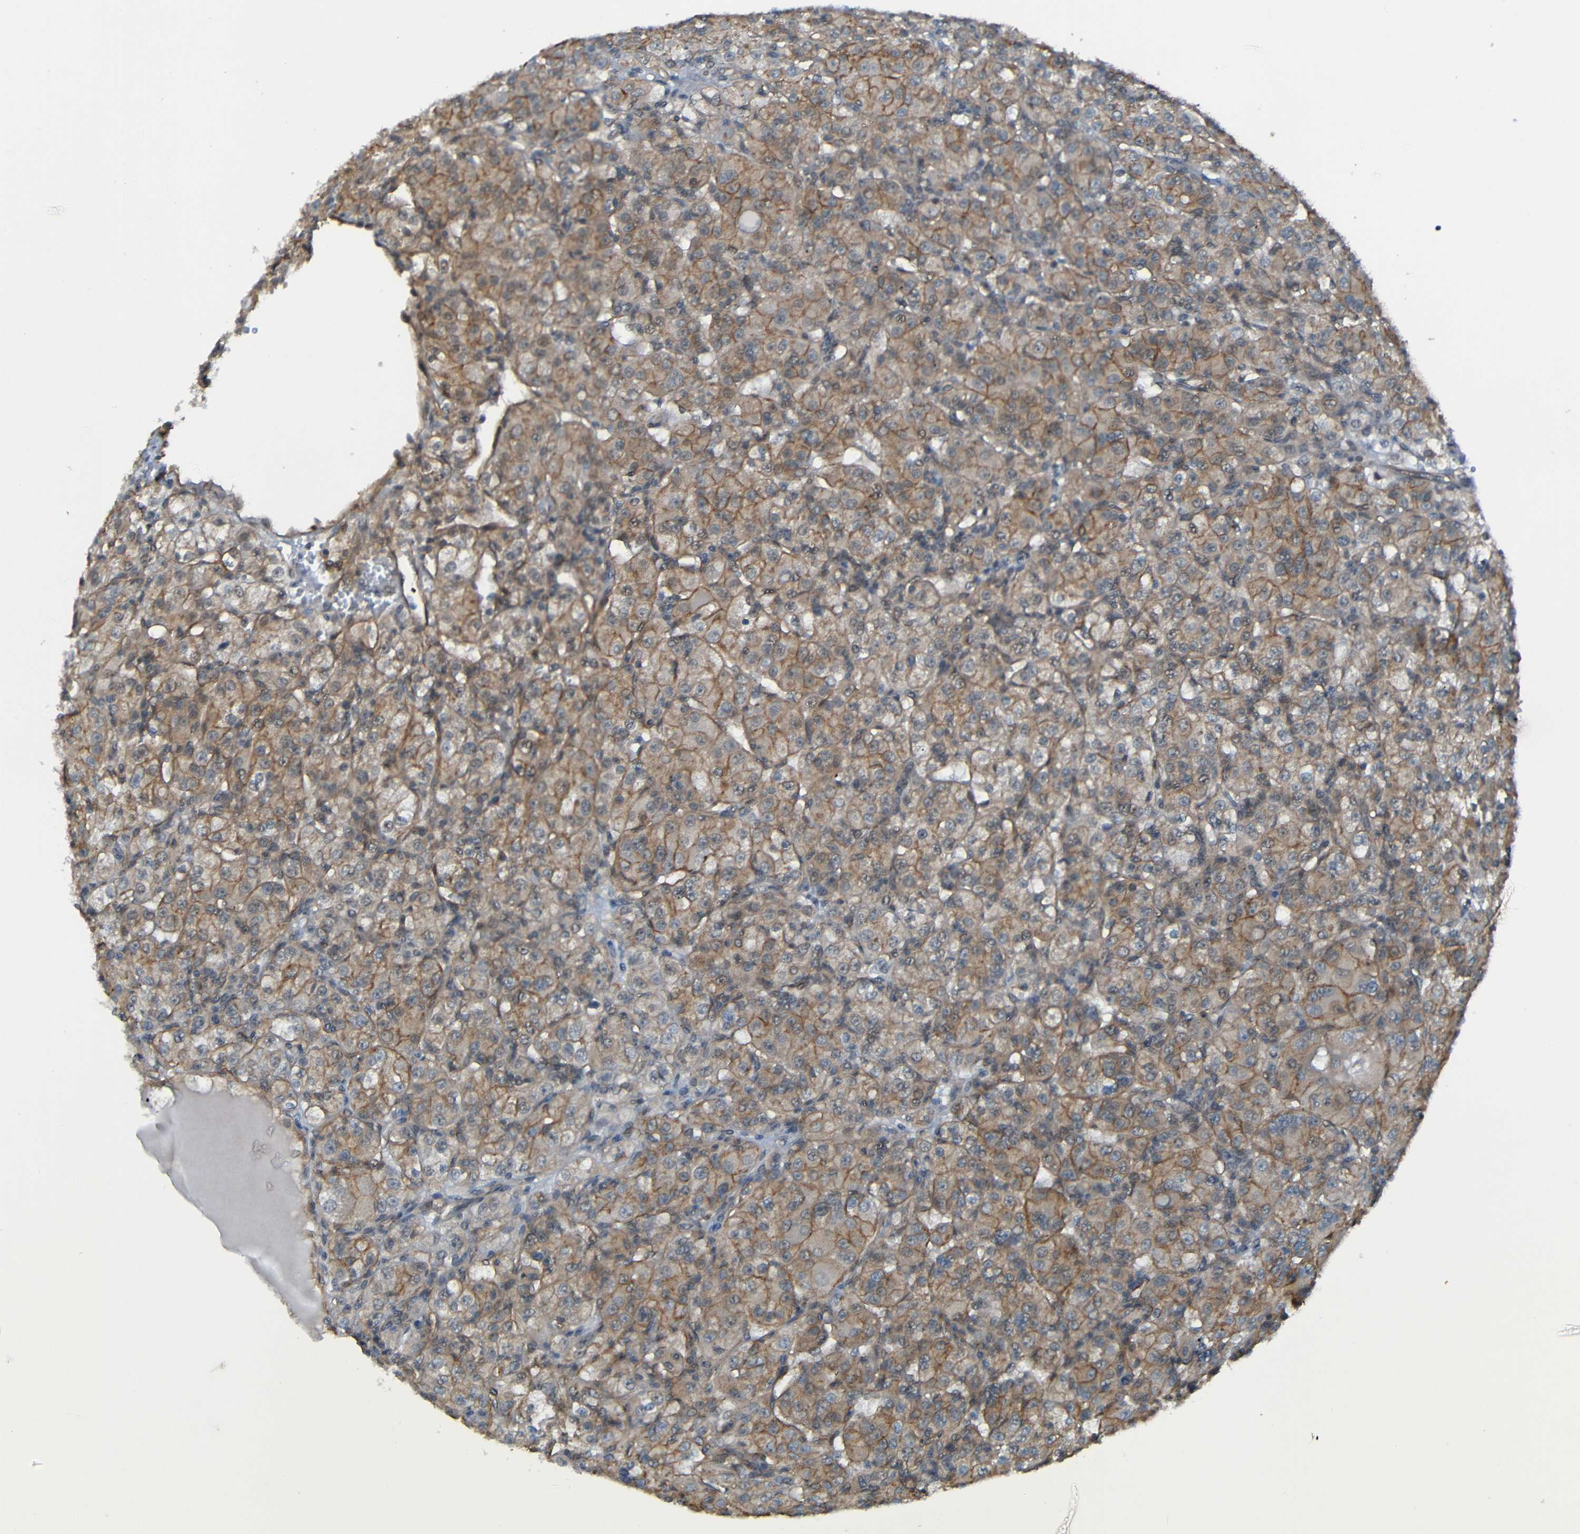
{"staining": {"intensity": "weak", "quantity": ">75%", "location": "cytoplasmic/membranous"}, "tissue": "renal cancer", "cell_type": "Tumor cells", "image_type": "cancer", "snomed": [{"axis": "morphology", "description": "Normal tissue, NOS"}, {"axis": "morphology", "description": "Adenocarcinoma, NOS"}, {"axis": "topography", "description": "Kidney"}], "caption": "A brown stain labels weak cytoplasmic/membranous staining of a protein in human renal cancer (adenocarcinoma) tumor cells. The staining was performed using DAB to visualize the protein expression in brown, while the nuclei were stained in blue with hematoxylin (Magnification: 20x).", "gene": "LGR5", "patient": {"sex": "male", "age": 61}}